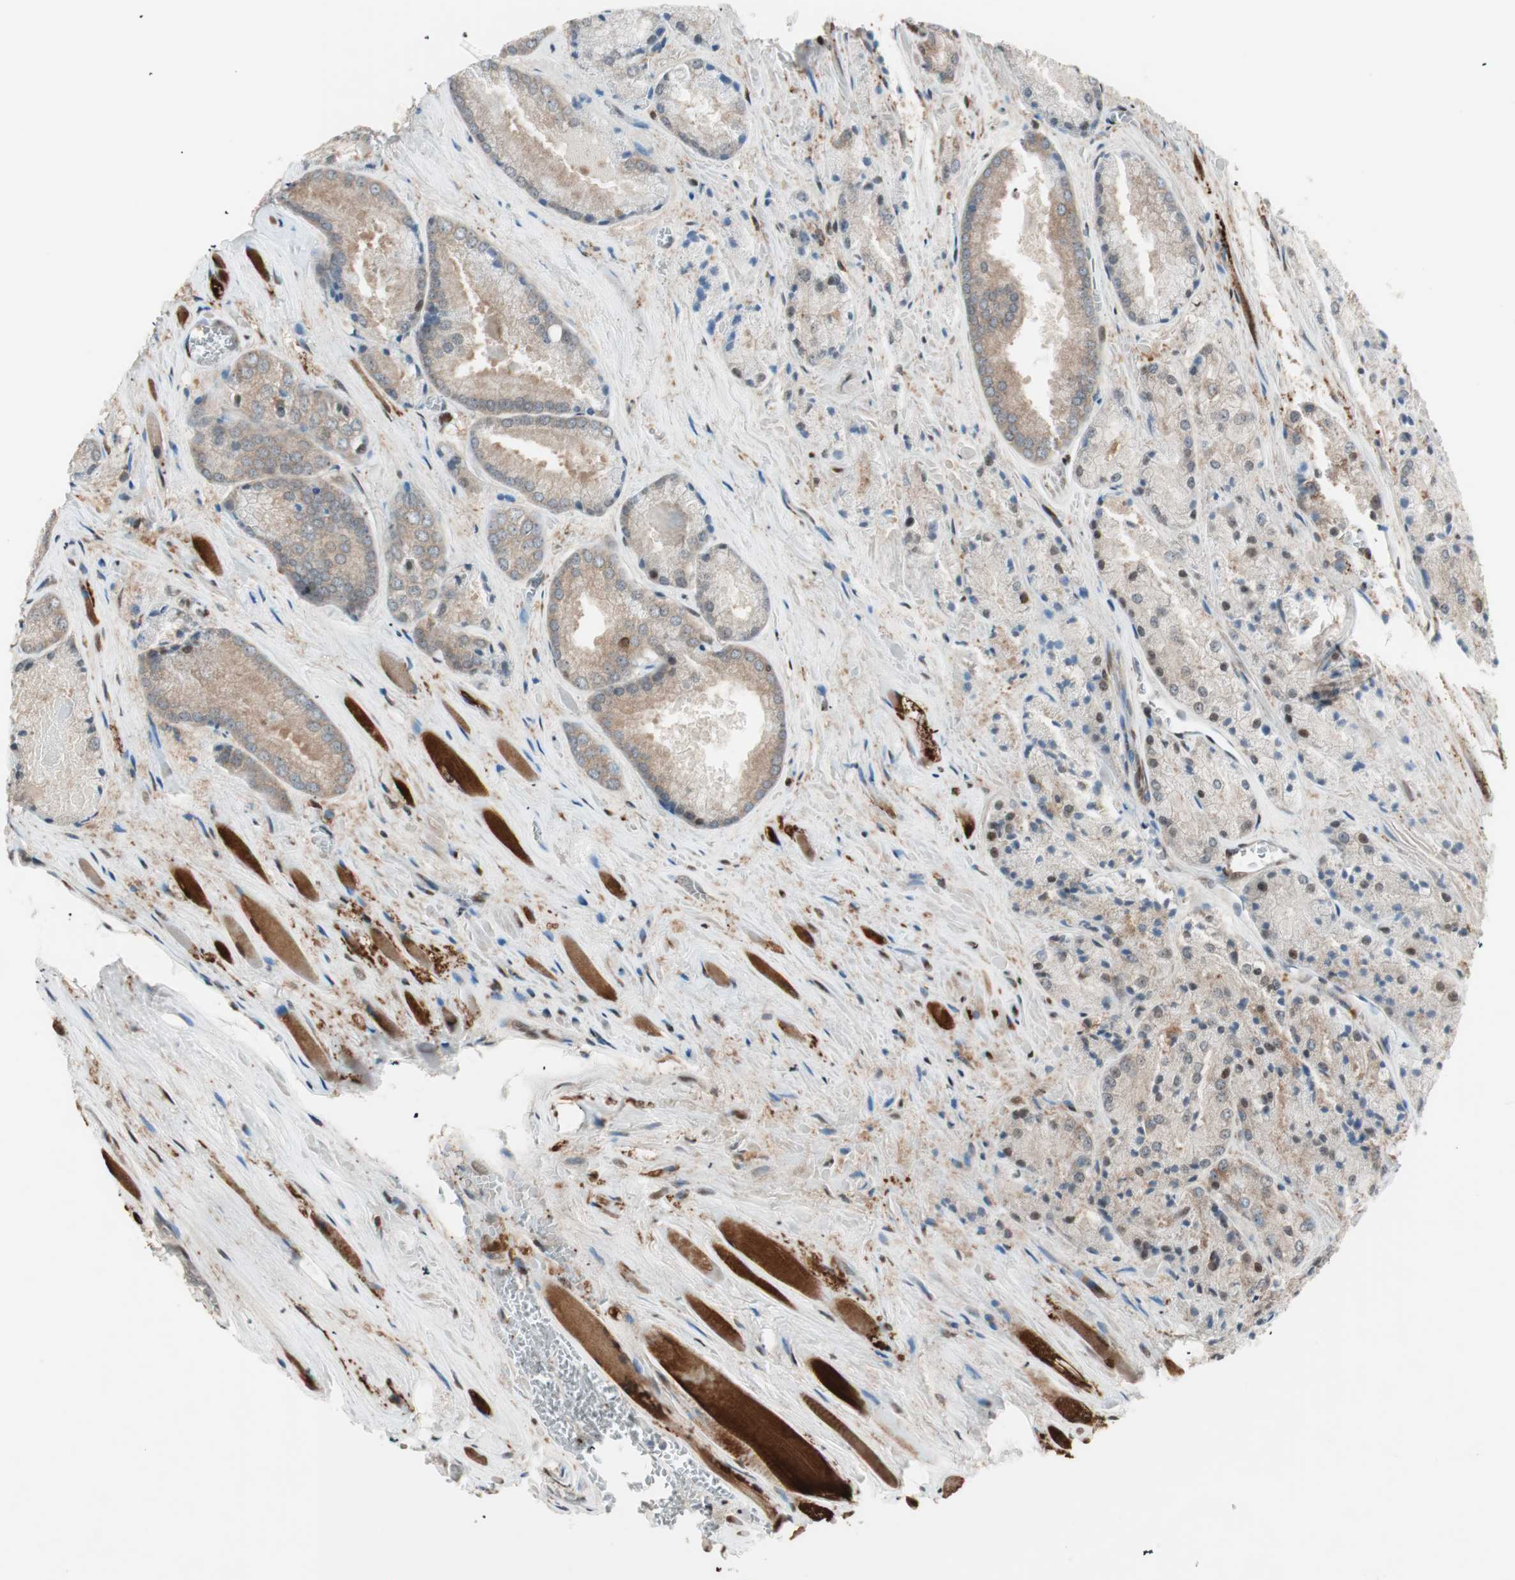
{"staining": {"intensity": "moderate", "quantity": ">75%", "location": "cytoplasmic/membranous,nuclear"}, "tissue": "prostate cancer", "cell_type": "Tumor cells", "image_type": "cancer", "snomed": [{"axis": "morphology", "description": "Adenocarcinoma, Low grade"}, {"axis": "topography", "description": "Prostate"}], "caption": "Tumor cells exhibit medium levels of moderate cytoplasmic/membranous and nuclear expression in about >75% of cells in prostate cancer (adenocarcinoma (low-grade)). (IHC, brightfield microscopy, high magnification).", "gene": "BIN1", "patient": {"sex": "male", "age": 64}}